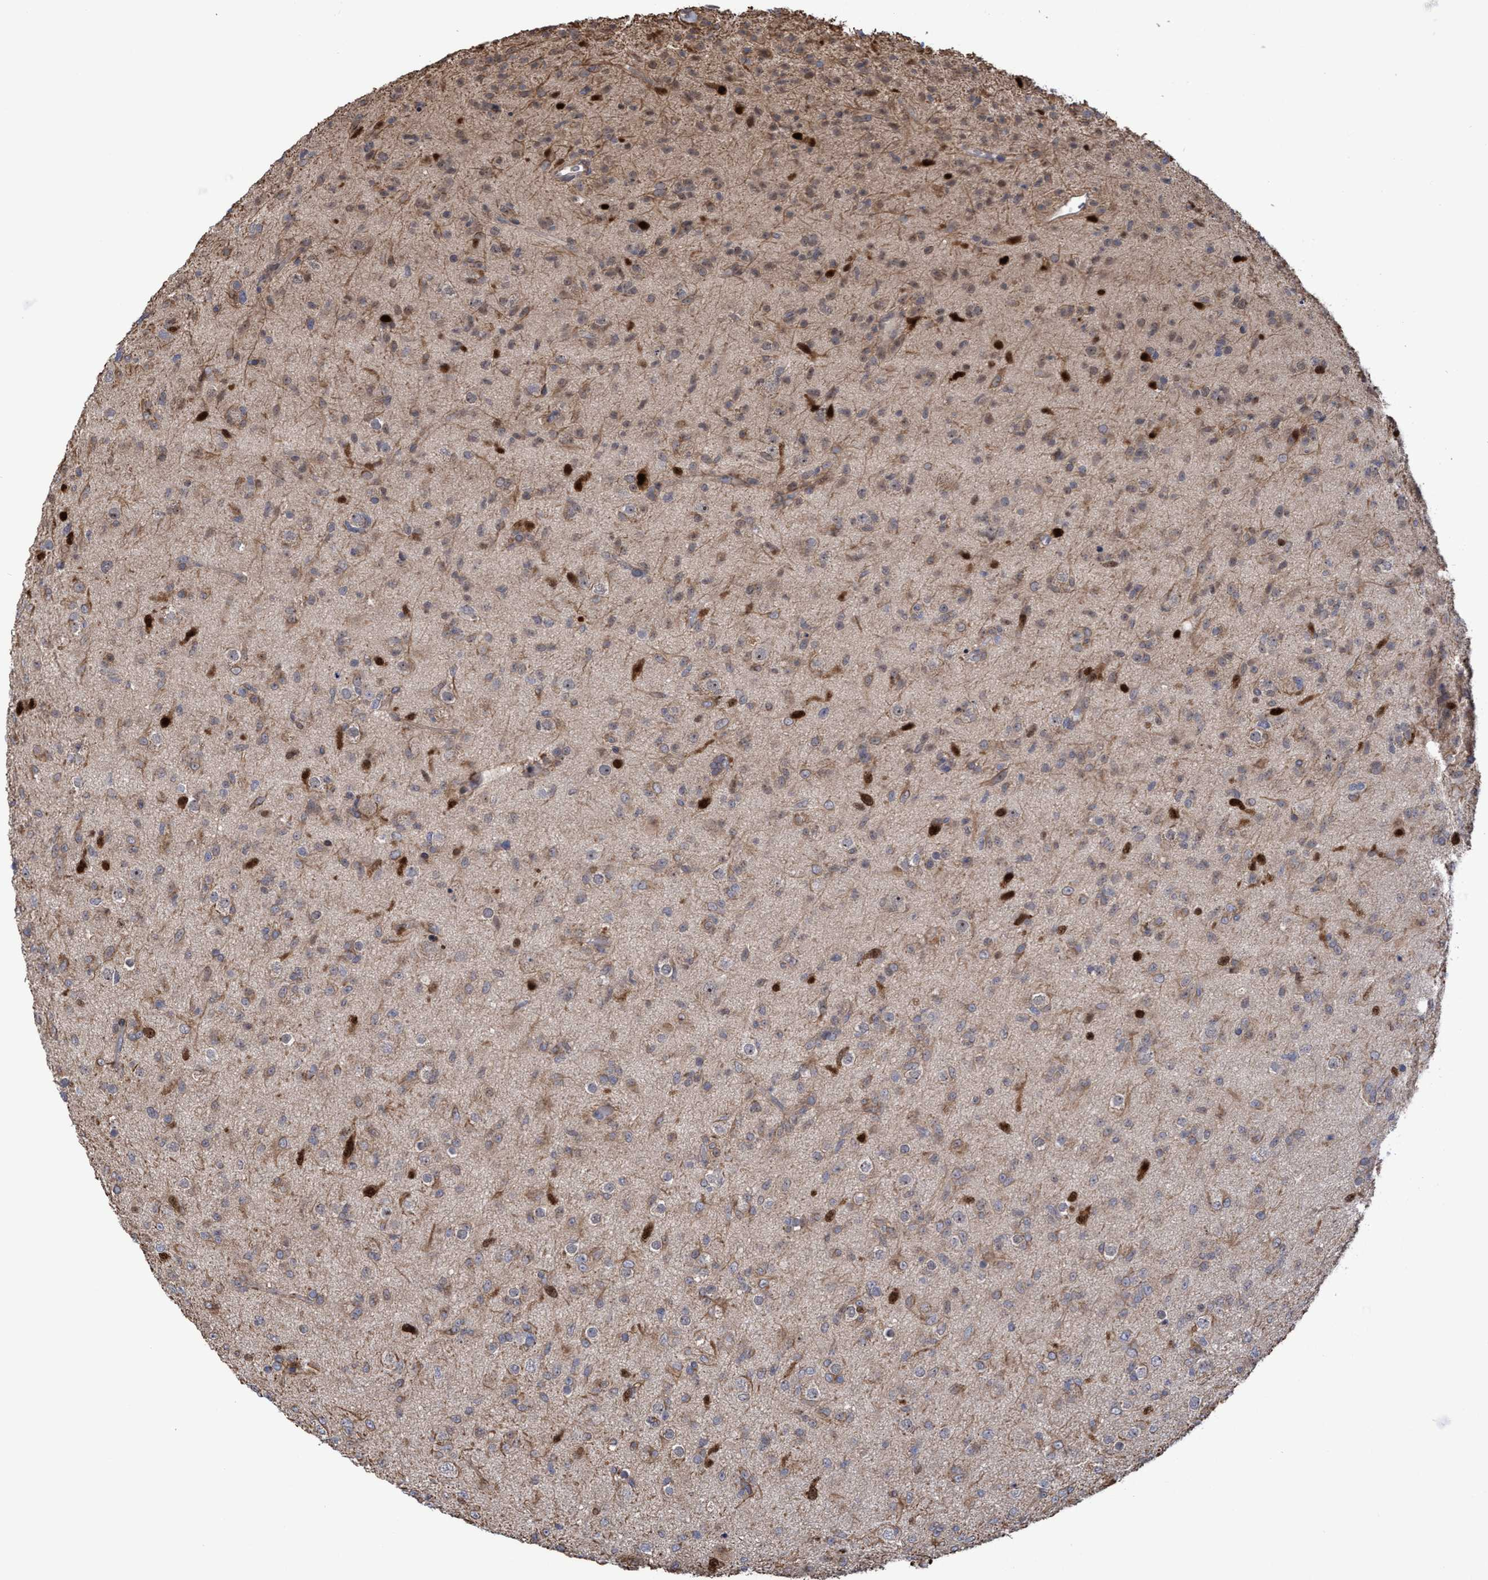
{"staining": {"intensity": "strong", "quantity": "<25%", "location": "cytoplasmic/membranous,nuclear"}, "tissue": "glioma", "cell_type": "Tumor cells", "image_type": "cancer", "snomed": [{"axis": "morphology", "description": "Glioma, malignant, Low grade"}, {"axis": "topography", "description": "Brain"}], "caption": "Glioma stained for a protein (brown) exhibits strong cytoplasmic/membranous and nuclear positive expression in approximately <25% of tumor cells.", "gene": "SLBP", "patient": {"sex": "male", "age": 65}}